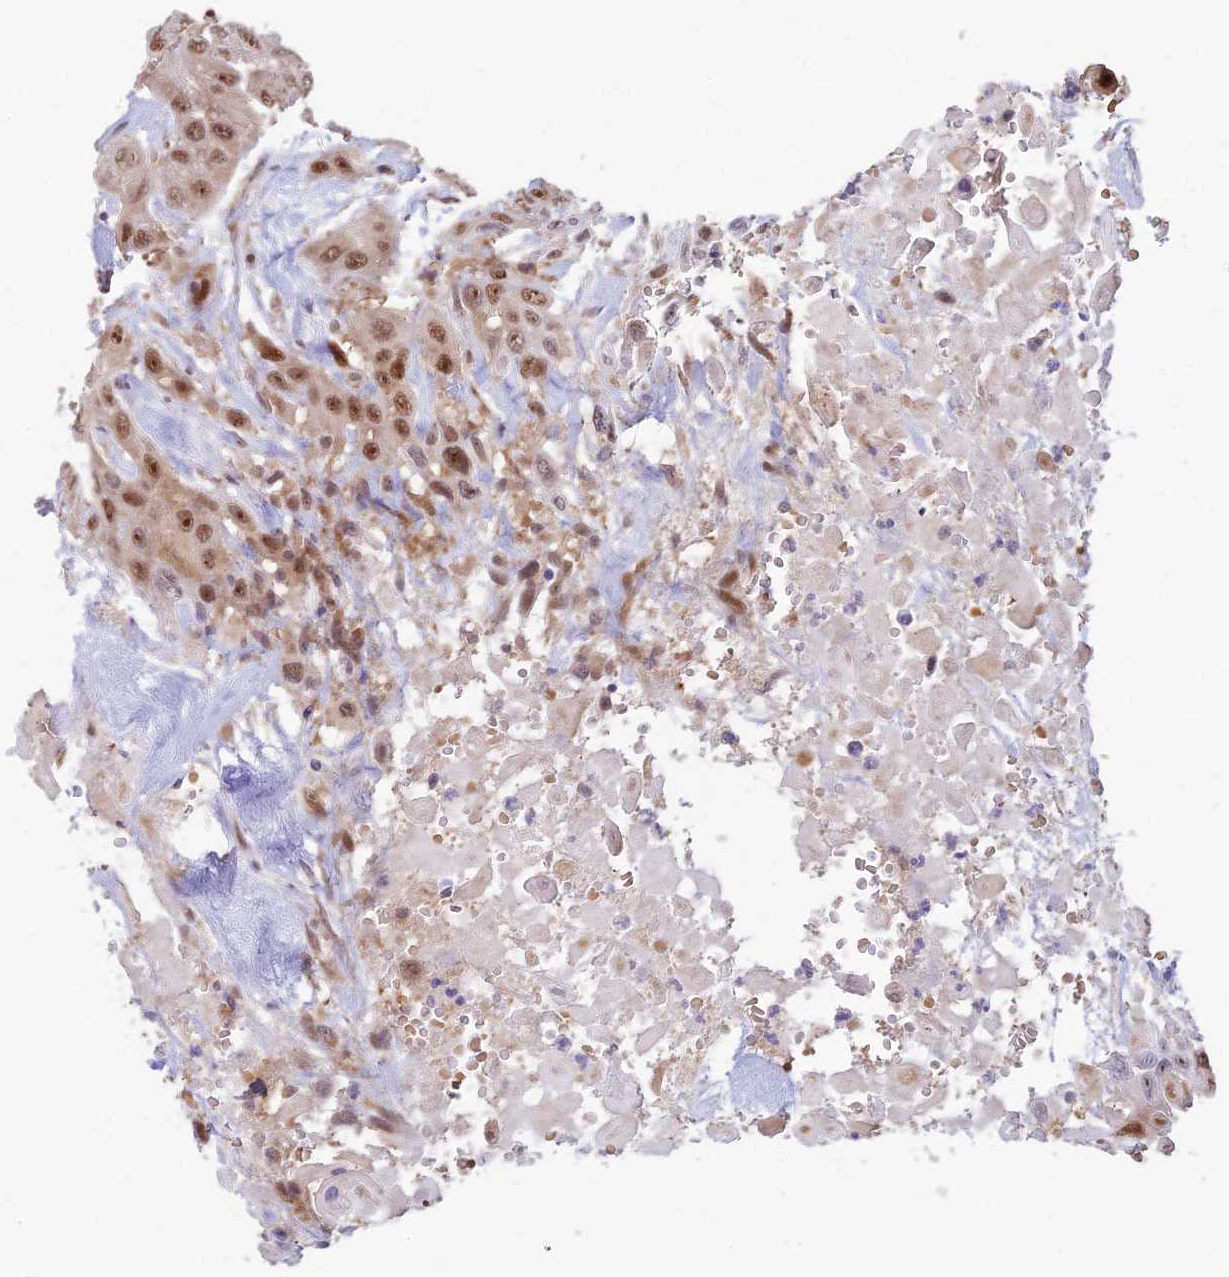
{"staining": {"intensity": "moderate", "quantity": ">75%", "location": "nuclear"}, "tissue": "head and neck cancer", "cell_type": "Tumor cells", "image_type": "cancer", "snomed": [{"axis": "morphology", "description": "Squamous cell carcinoma, NOS"}, {"axis": "topography", "description": "Head-Neck"}], "caption": "IHC histopathology image of neoplastic tissue: squamous cell carcinoma (head and neck) stained using immunohistochemistry (IHC) shows medium levels of moderate protein expression localized specifically in the nuclear of tumor cells, appearing as a nuclear brown color.", "gene": "ASPDH", "patient": {"sex": "male", "age": 81}}